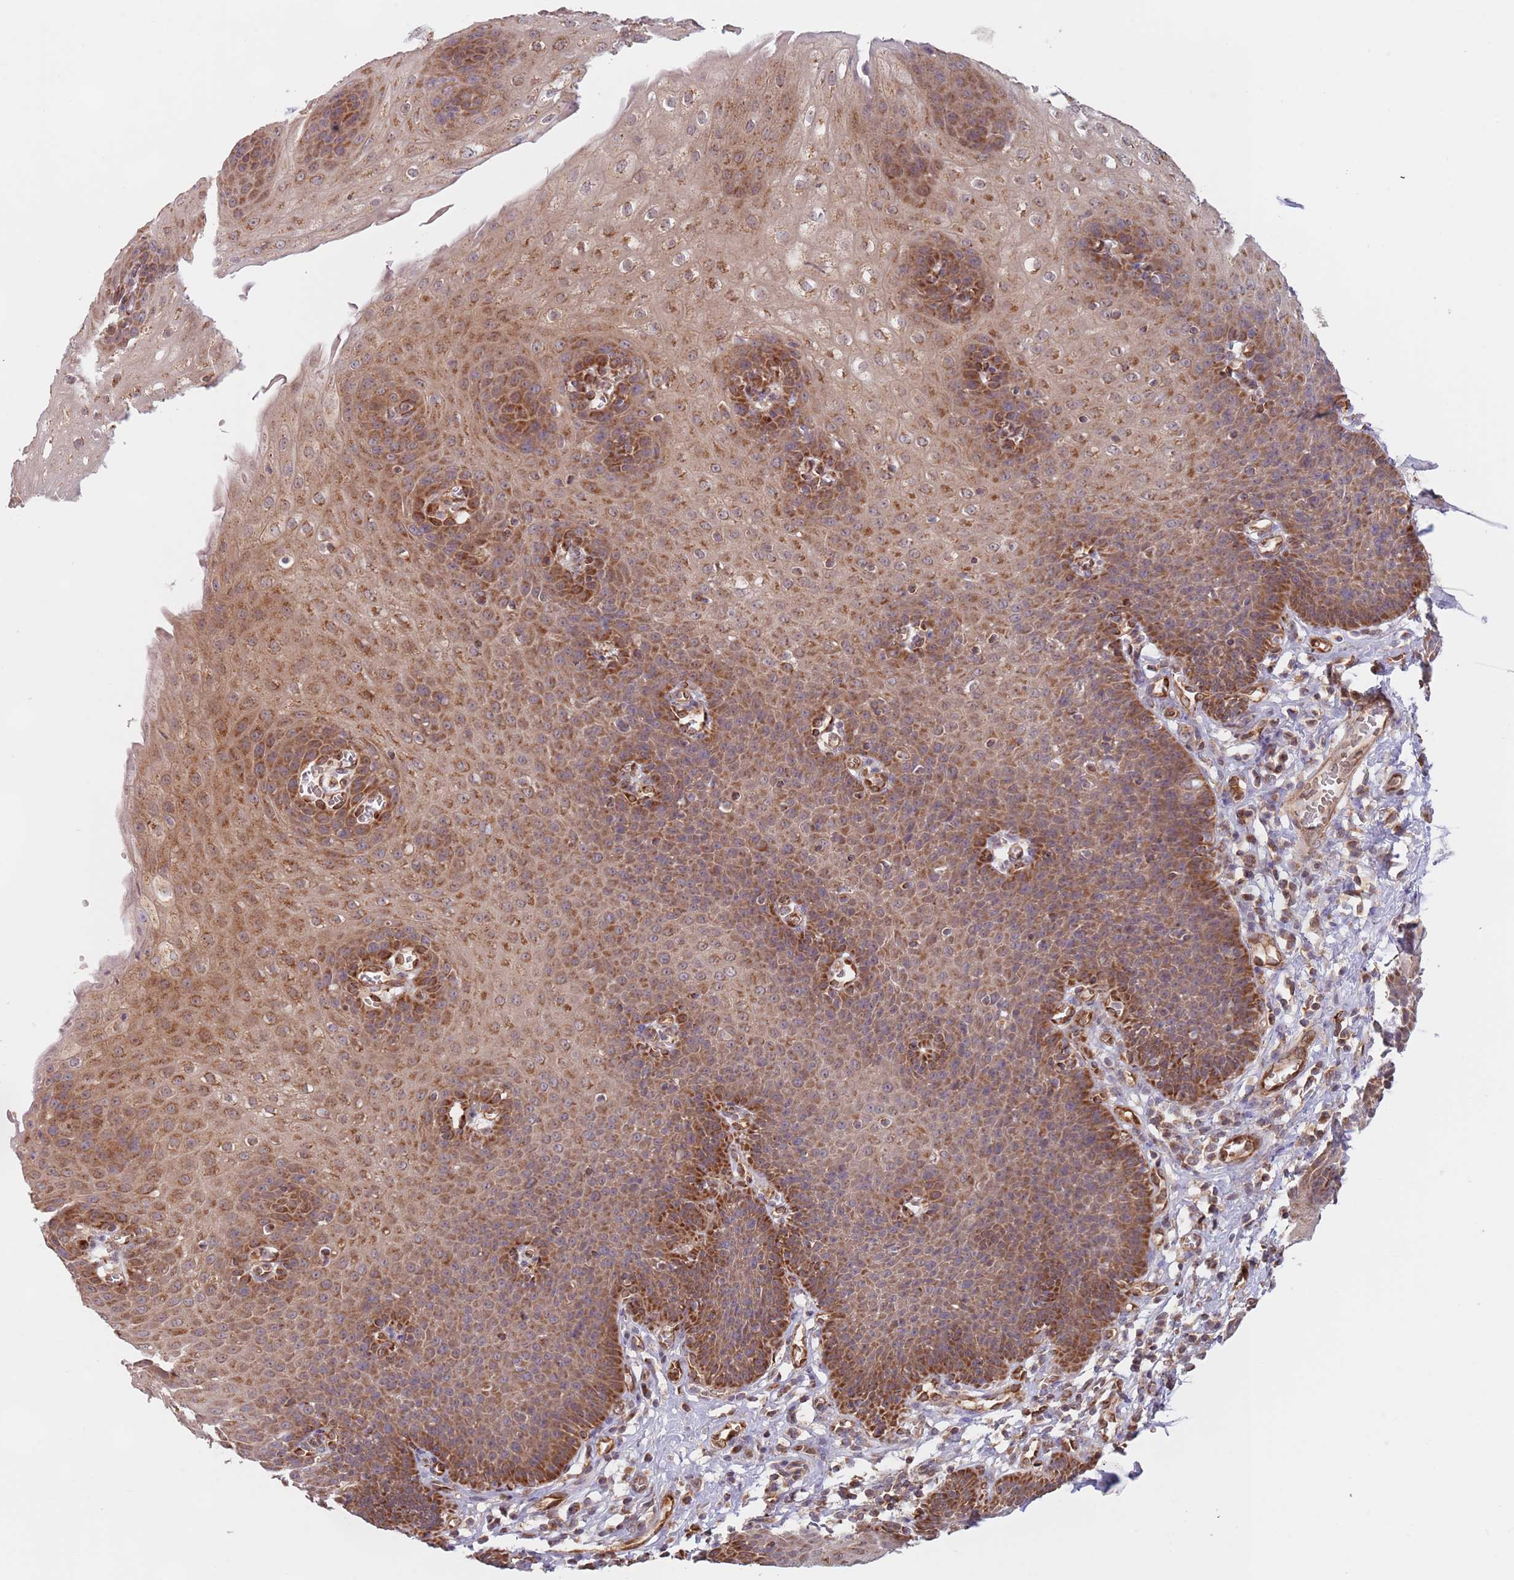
{"staining": {"intensity": "moderate", "quantity": ">75%", "location": "cytoplasmic/membranous"}, "tissue": "esophagus", "cell_type": "Squamous epithelial cells", "image_type": "normal", "snomed": [{"axis": "morphology", "description": "Normal tissue, NOS"}, {"axis": "topography", "description": "Esophagus"}], "caption": "The image displays immunohistochemical staining of unremarkable esophagus. There is moderate cytoplasmic/membranous positivity is present in approximately >75% of squamous epithelial cells. The staining was performed using DAB (3,3'-diaminobenzidine), with brown indicating positive protein expression. Nuclei are stained blue with hematoxylin.", "gene": "GUK1", "patient": {"sex": "male", "age": 71}}